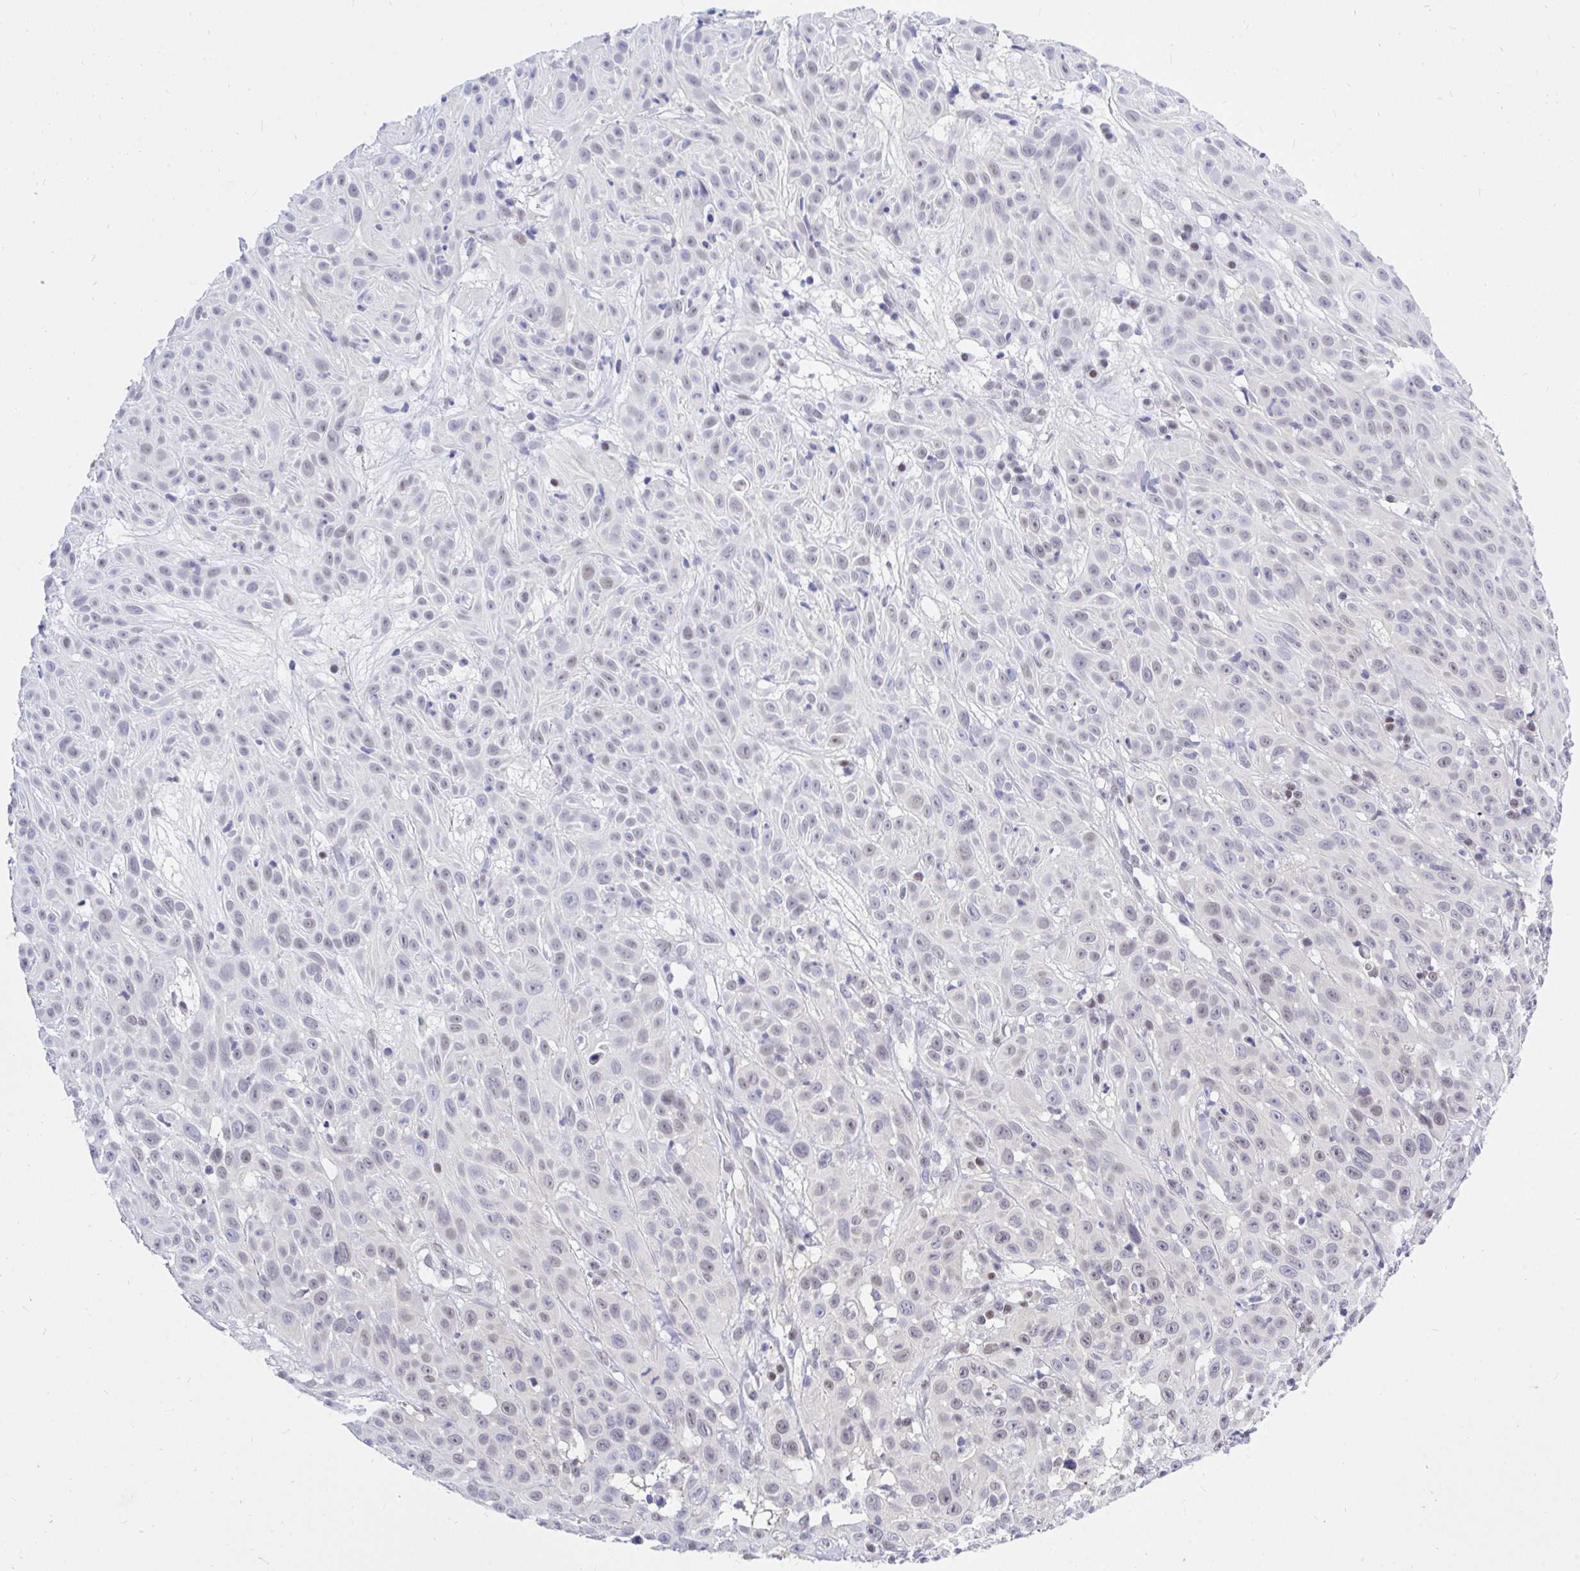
{"staining": {"intensity": "negative", "quantity": "none", "location": "none"}, "tissue": "skin cancer", "cell_type": "Tumor cells", "image_type": "cancer", "snomed": [{"axis": "morphology", "description": "Squamous cell carcinoma, NOS"}, {"axis": "topography", "description": "Skin"}], "caption": "This is an IHC histopathology image of human skin cancer. There is no positivity in tumor cells.", "gene": "THOP1", "patient": {"sex": "male", "age": 82}}